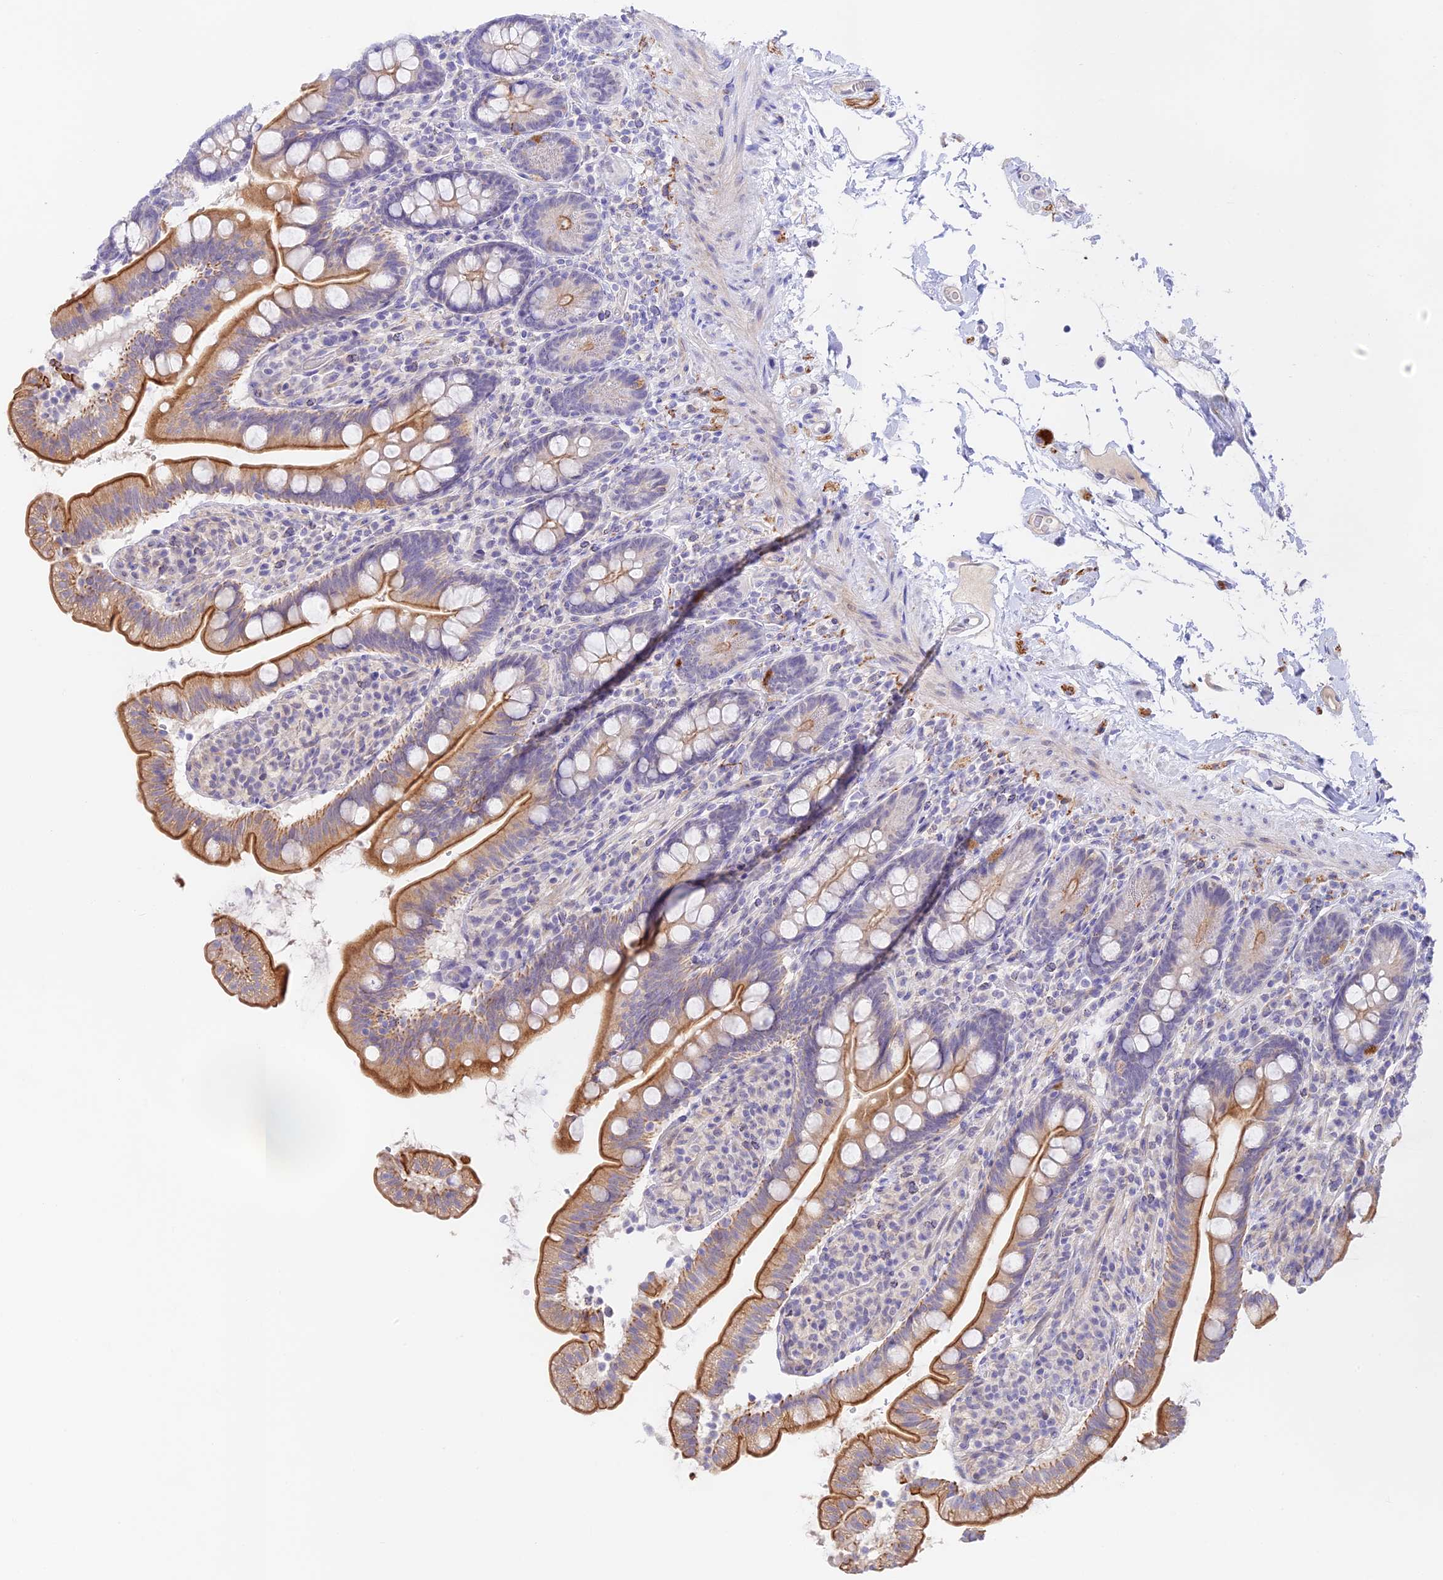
{"staining": {"intensity": "moderate", "quantity": "25%-75%", "location": "cytoplasmic/membranous"}, "tissue": "small intestine", "cell_type": "Glandular cells", "image_type": "normal", "snomed": [{"axis": "morphology", "description": "Normal tissue, NOS"}, {"axis": "topography", "description": "Small intestine"}], "caption": "Immunohistochemical staining of benign small intestine displays medium levels of moderate cytoplasmic/membranous positivity in about 25%-75% of glandular cells.", "gene": "CAMSAP3", "patient": {"sex": "female", "age": 64}}